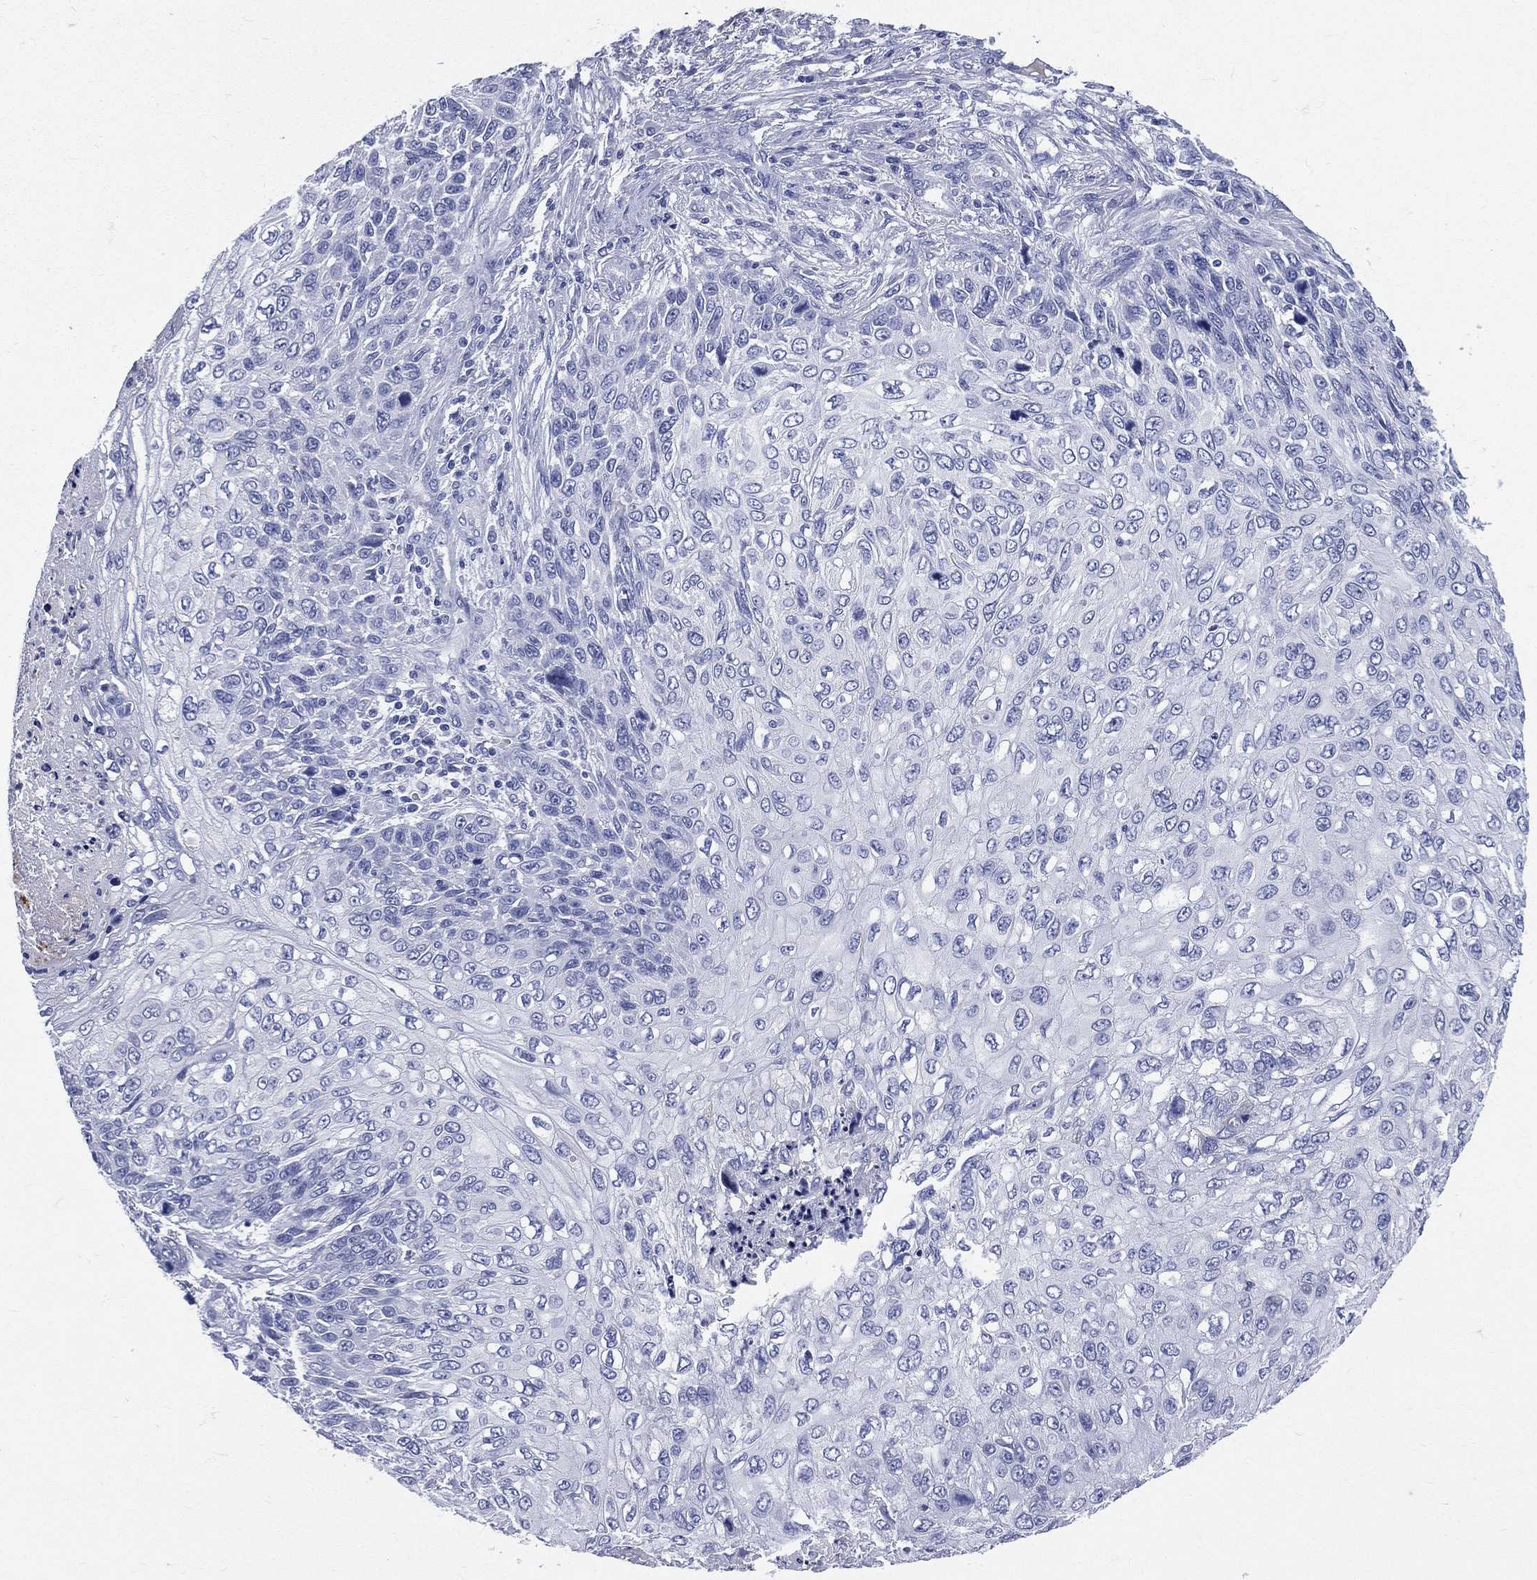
{"staining": {"intensity": "negative", "quantity": "none", "location": "none"}, "tissue": "skin cancer", "cell_type": "Tumor cells", "image_type": "cancer", "snomed": [{"axis": "morphology", "description": "Squamous cell carcinoma, NOS"}, {"axis": "topography", "description": "Skin"}], "caption": "There is no significant positivity in tumor cells of skin cancer.", "gene": "CYLC1", "patient": {"sex": "male", "age": 92}}